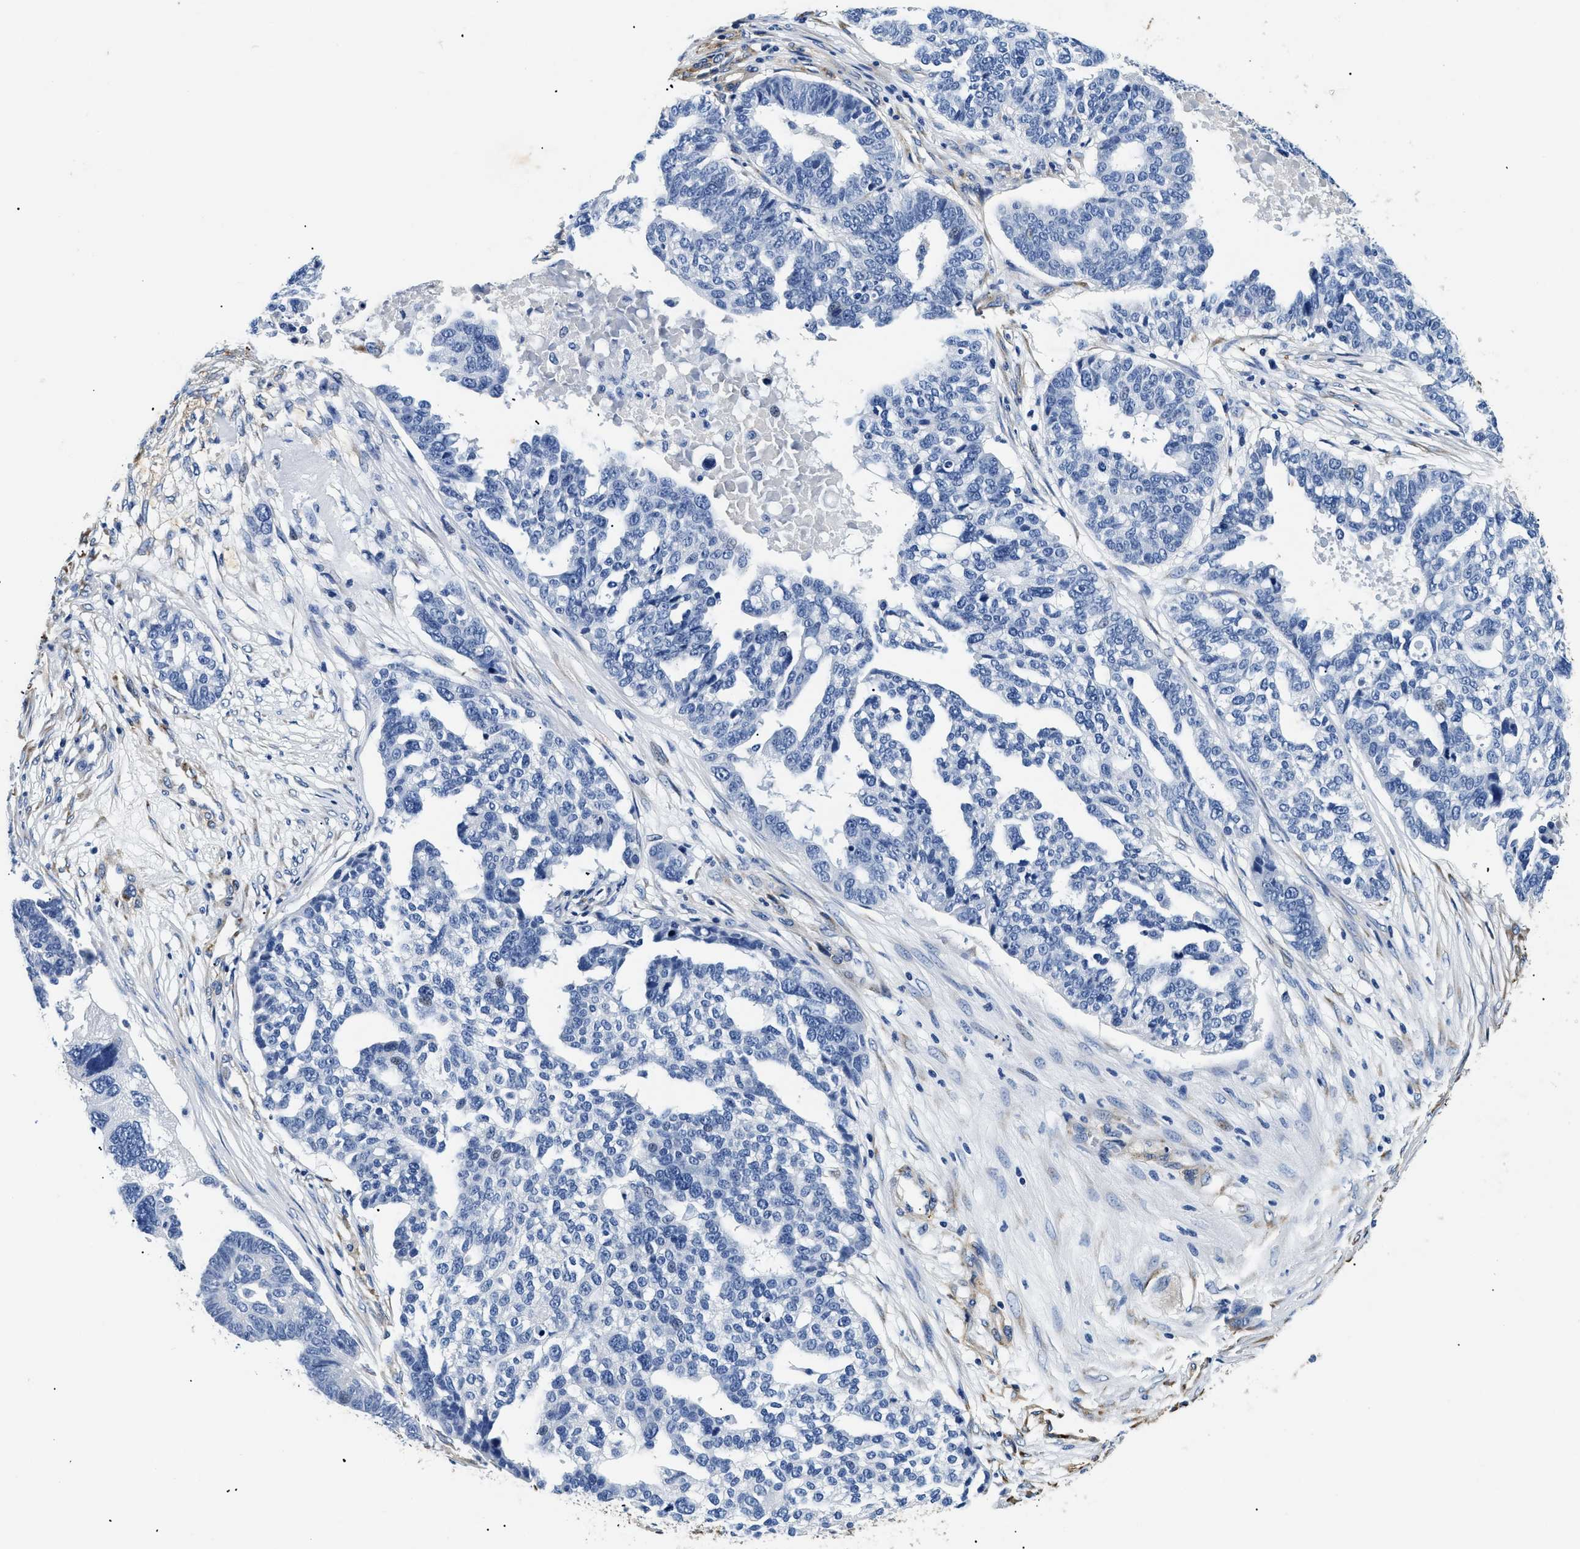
{"staining": {"intensity": "negative", "quantity": "none", "location": "none"}, "tissue": "ovarian cancer", "cell_type": "Tumor cells", "image_type": "cancer", "snomed": [{"axis": "morphology", "description": "Cystadenocarcinoma, serous, NOS"}, {"axis": "topography", "description": "Ovary"}], "caption": "Immunohistochemistry of human ovarian serous cystadenocarcinoma demonstrates no positivity in tumor cells.", "gene": "LAMA3", "patient": {"sex": "female", "age": 59}}